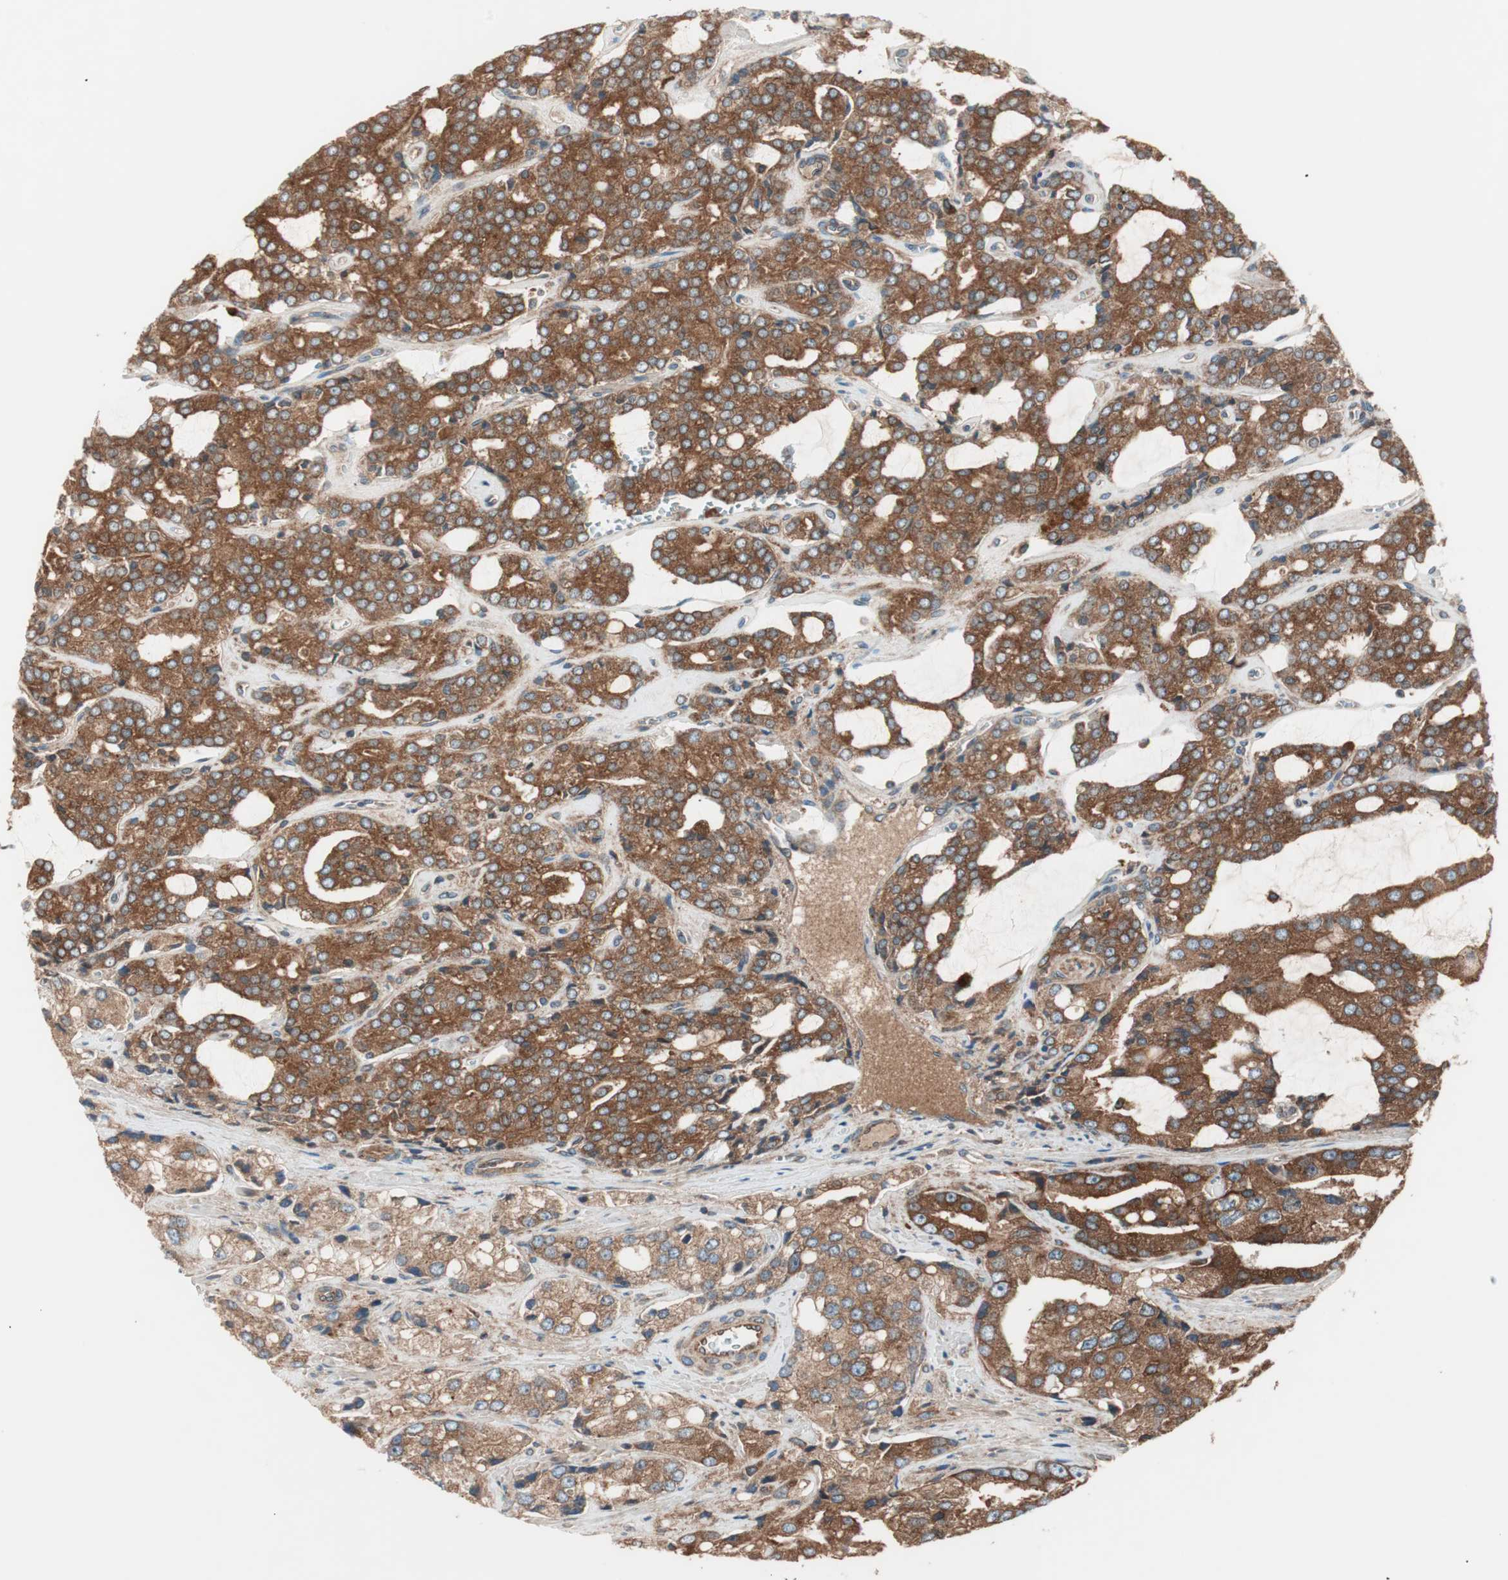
{"staining": {"intensity": "strong", "quantity": ">75%", "location": "cytoplasmic/membranous"}, "tissue": "prostate cancer", "cell_type": "Tumor cells", "image_type": "cancer", "snomed": [{"axis": "morphology", "description": "Adenocarcinoma, High grade"}, {"axis": "topography", "description": "Prostate"}], "caption": "This is an image of immunohistochemistry (IHC) staining of prostate cancer, which shows strong positivity in the cytoplasmic/membranous of tumor cells.", "gene": "RAB5A", "patient": {"sex": "male", "age": 67}}